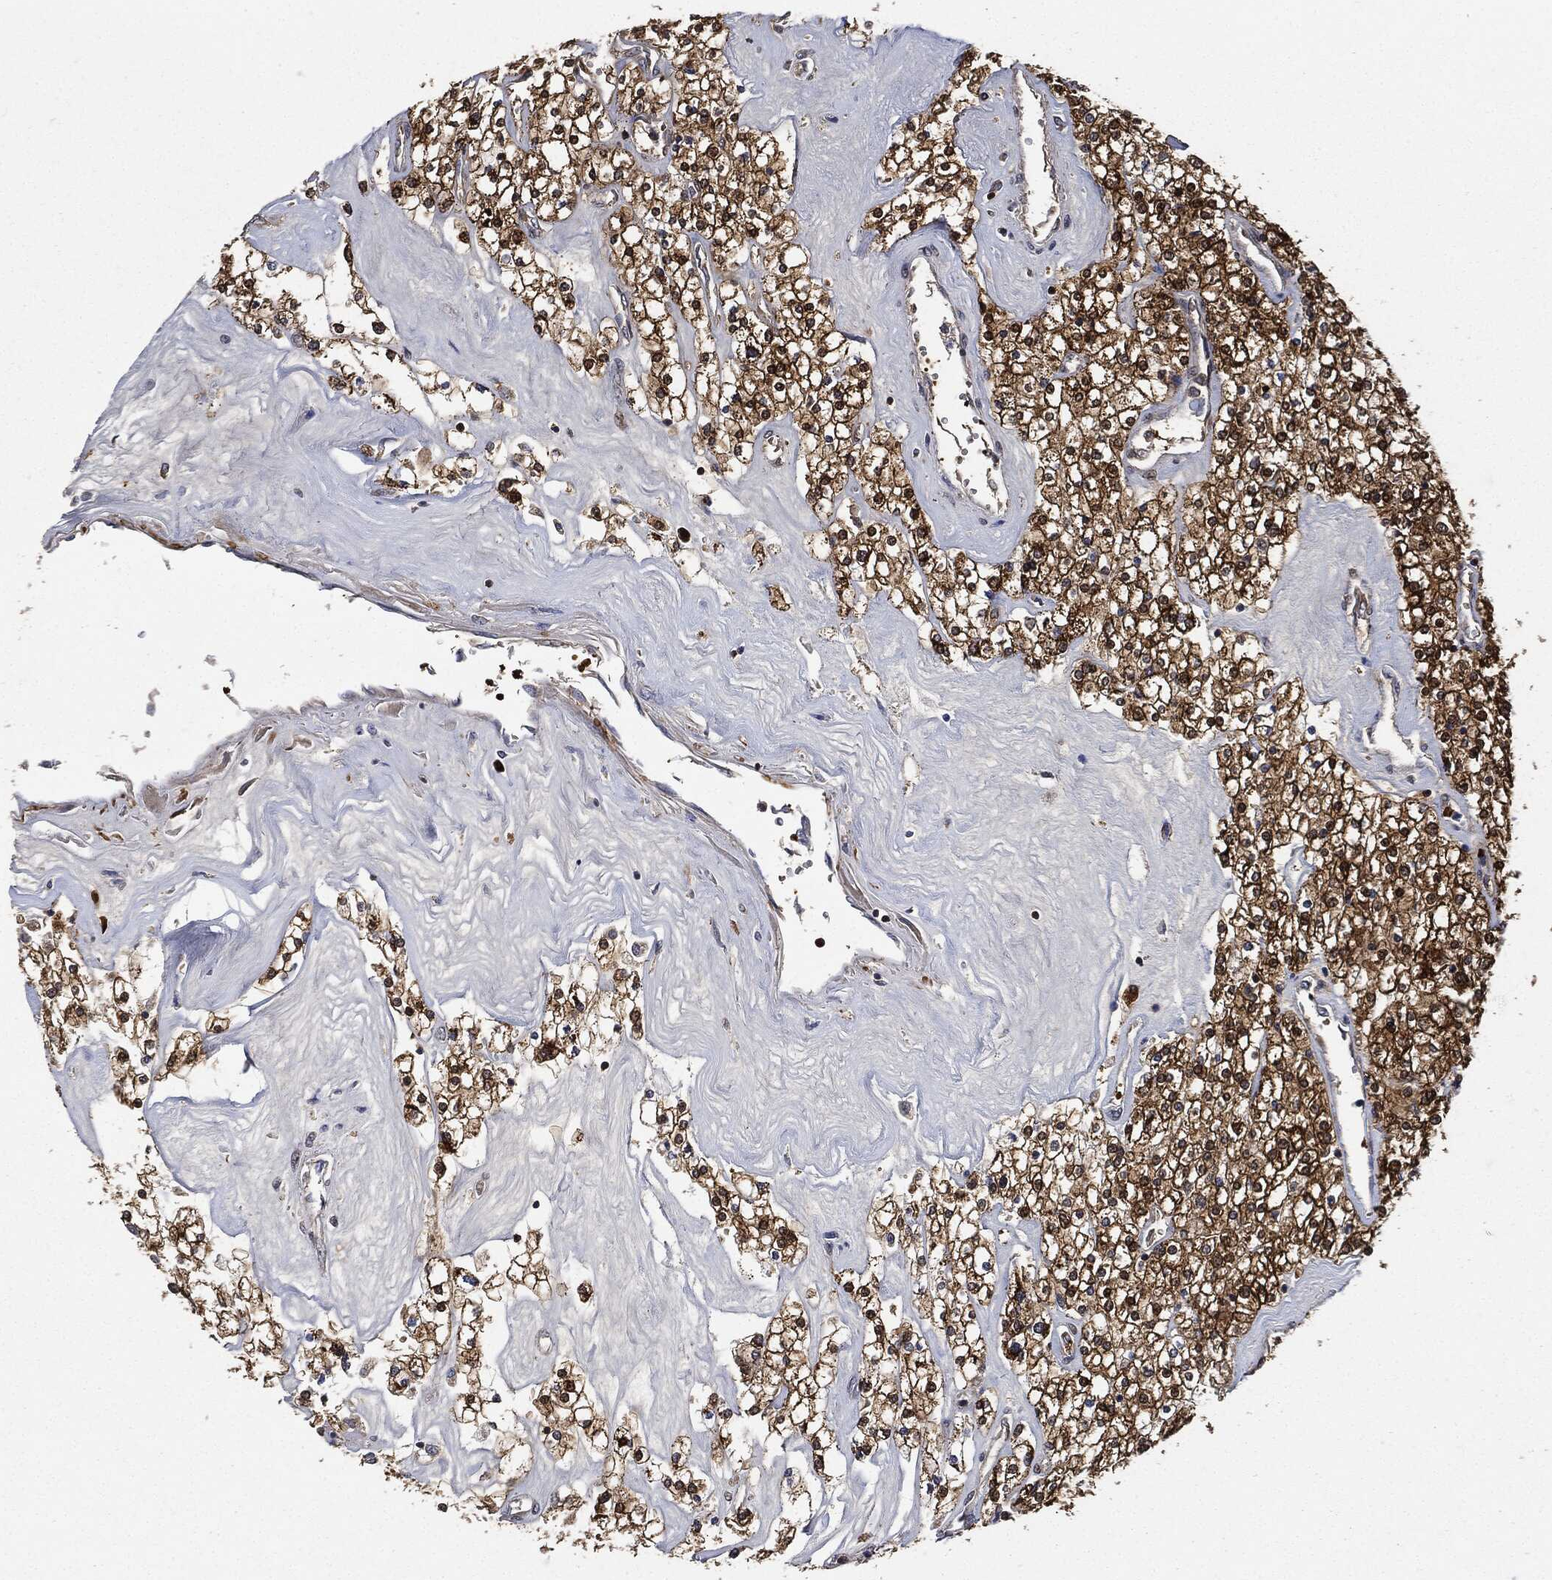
{"staining": {"intensity": "strong", "quantity": ">75%", "location": "cytoplasmic/membranous"}, "tissue": "renal cancer", "cell_type": "Tumor cells", "image_type": "cancer", "snomed": [{"axis": "morphology", "description": "Adenocarcinoma, NOS"}, {"axis": "topography", "description": "Kidney"}], "caption": "The micrograph displays a brown stain indicating the presence of a protein in the cytoplasmic/membranous of tumor cells in adenocarcinoma (renal).", "gene": "PRDX2", "patient": {"sex": "male", "age": 80}}